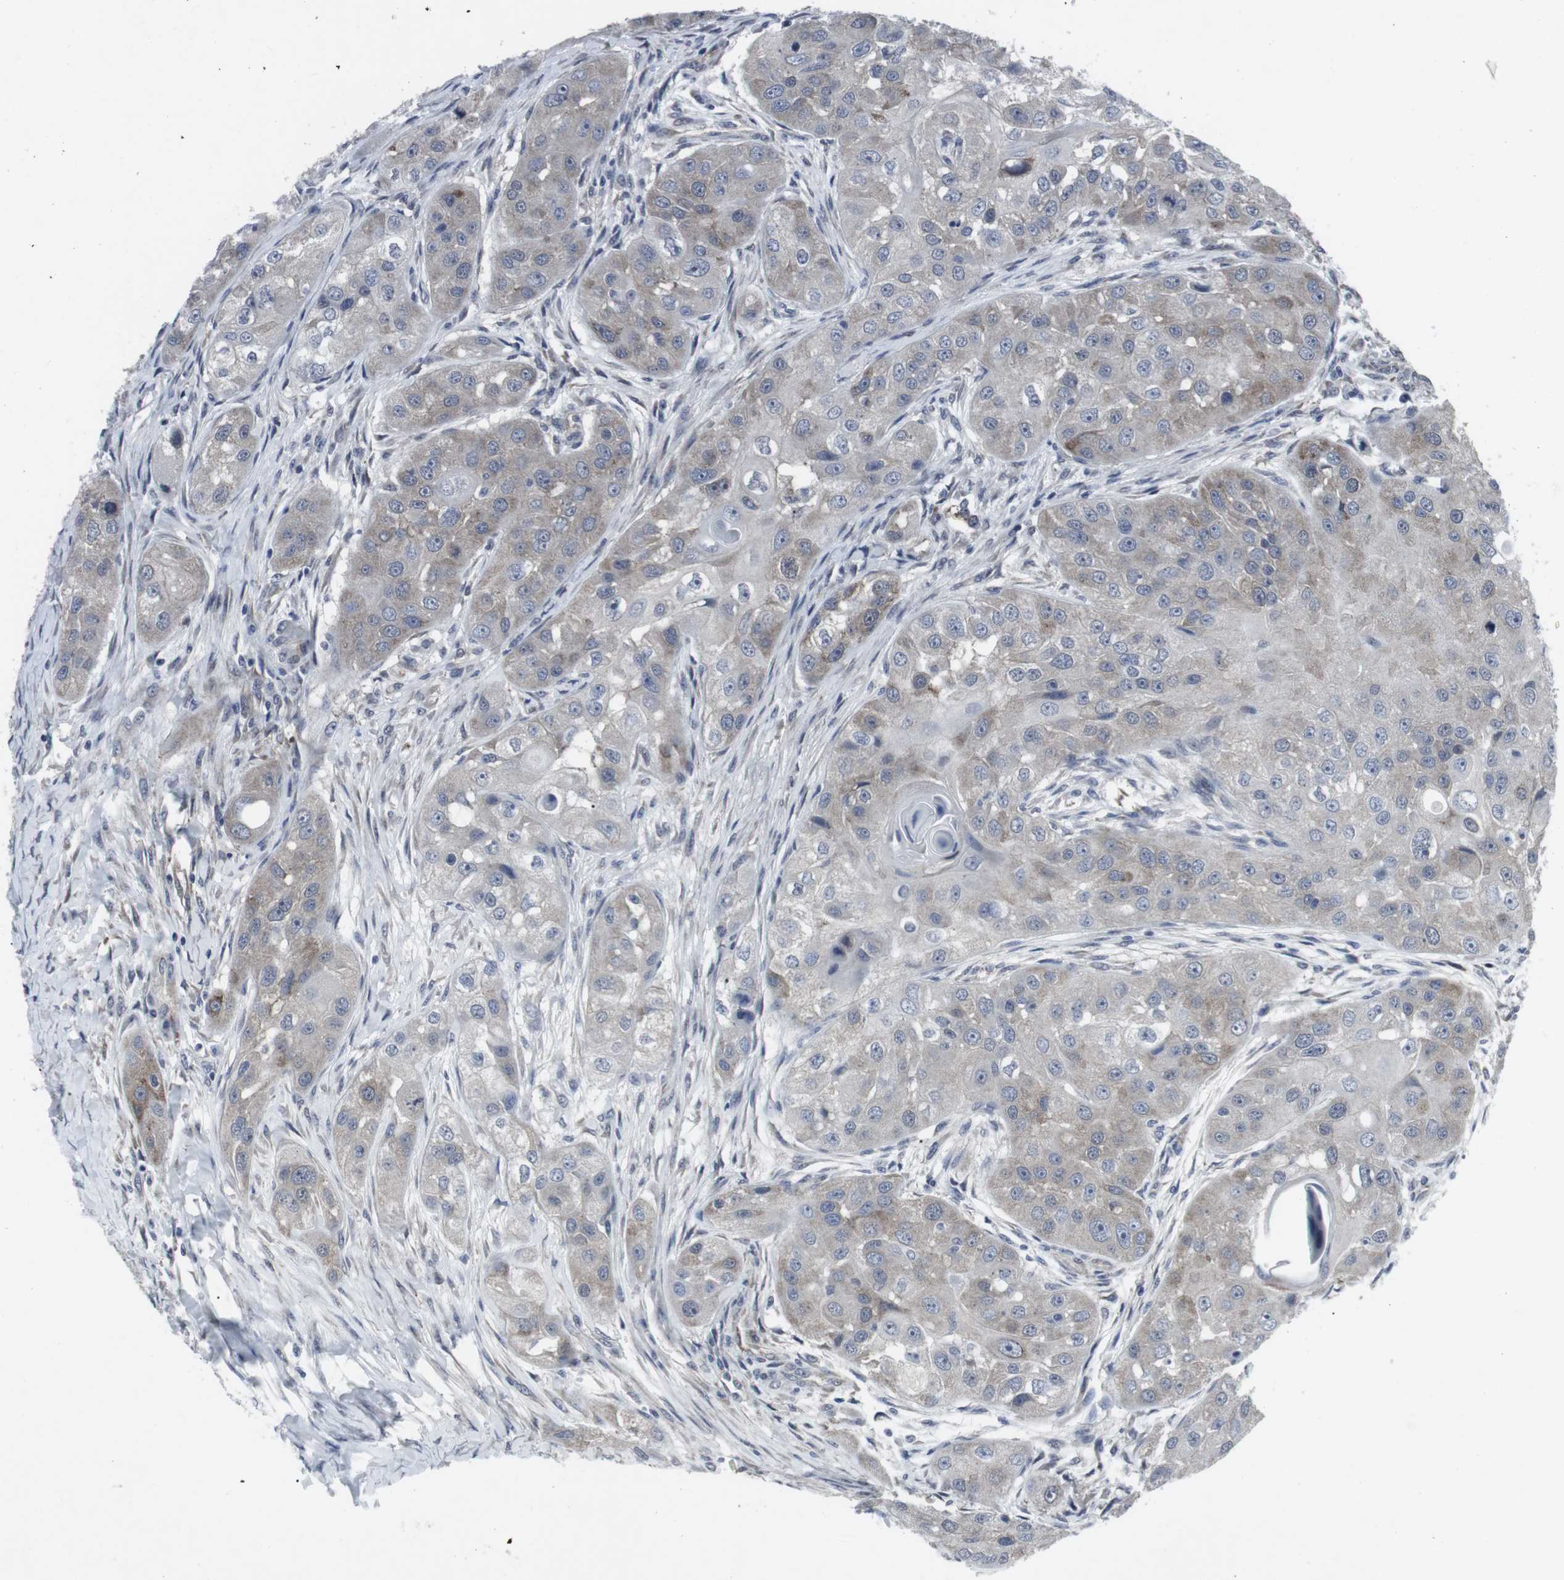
{"staining": {"intensity": "weak", "quantity": "25%-75%", "location": "cytoplasmic/membranous"}, "tissue": "head and neck cancer", "cell_type": "Tumor cells", "image_type": "cancer", "snomed": [{"axis": "morphology", "description": "Normal tissue, NOS"}, {"axis": "morphology", "description": "Squamous cell carcinoma, NOS"}, {"axis": "topography", "description": "Skeletal muscle"}, {"axis": "topography", "description": "Head-Neck"}], "caption": "This is an image of IHC staining of head and neck cancer (squamous cell carcinoma), which shows weak staining in the cytoplasmic/membranous of tumor cells.", "gene": "GEMIN2", "patient": {"sex": "male", "age": 51}}